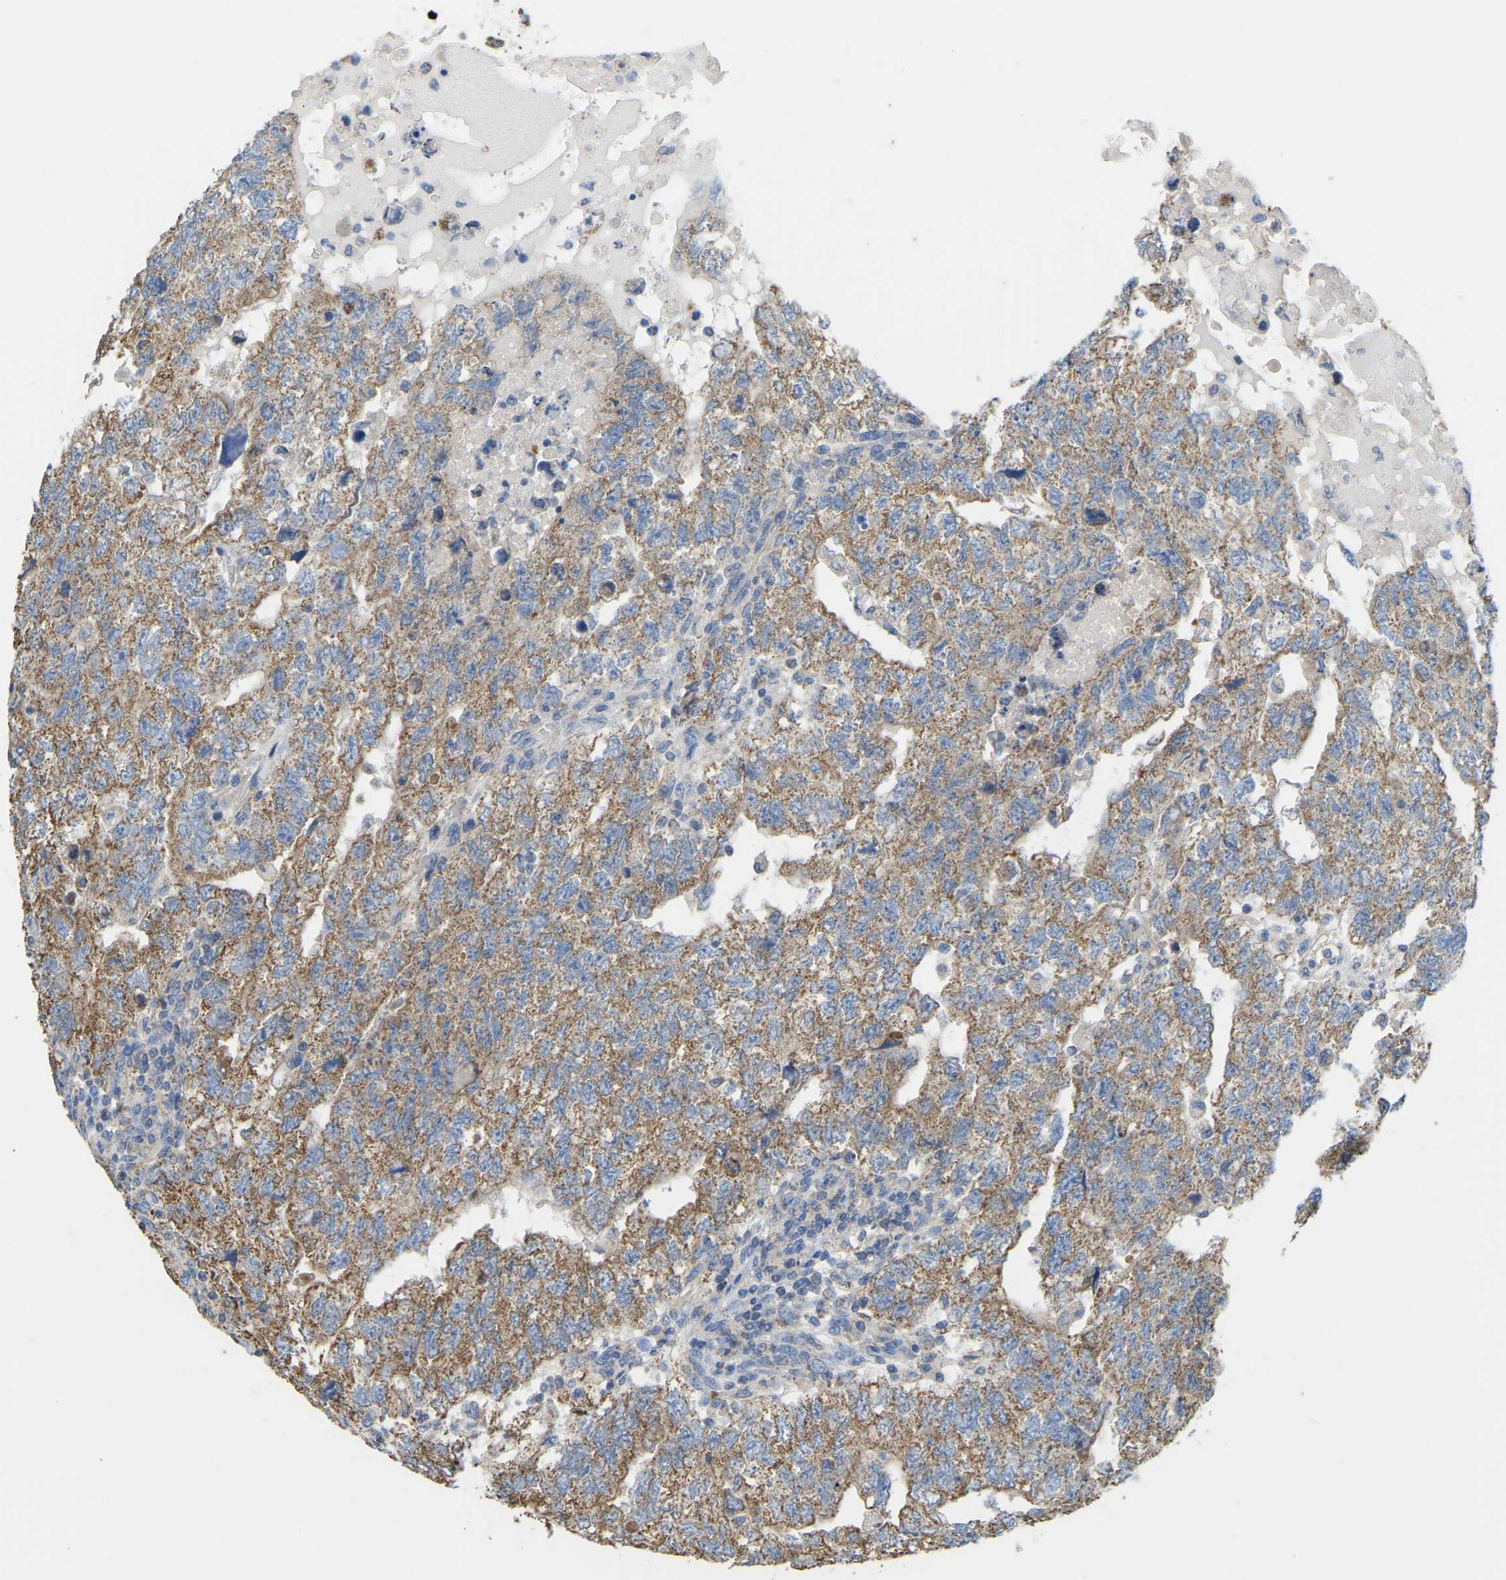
{"staining": {"intensity": "moderate", "quantity": ">75%", "location": "cytoplasmic/membranous"}, "tissue": "testis cancer", "cell_type": "Tumor cells", "image_type": "cancer", "snomed": [{"axis": "morphology", "description": "Carcinoma, Embryonal, NOS"}, {"axis": "topography", "description": "Testis"}], "caption": "Moderate cytoplasmic/membranous protein expression is identified in approximately >75% of tumor cells in embryonal carcinoma (testis).", "gene": "SERPINB5", "patient": {"sex": "male", "age": 36}}